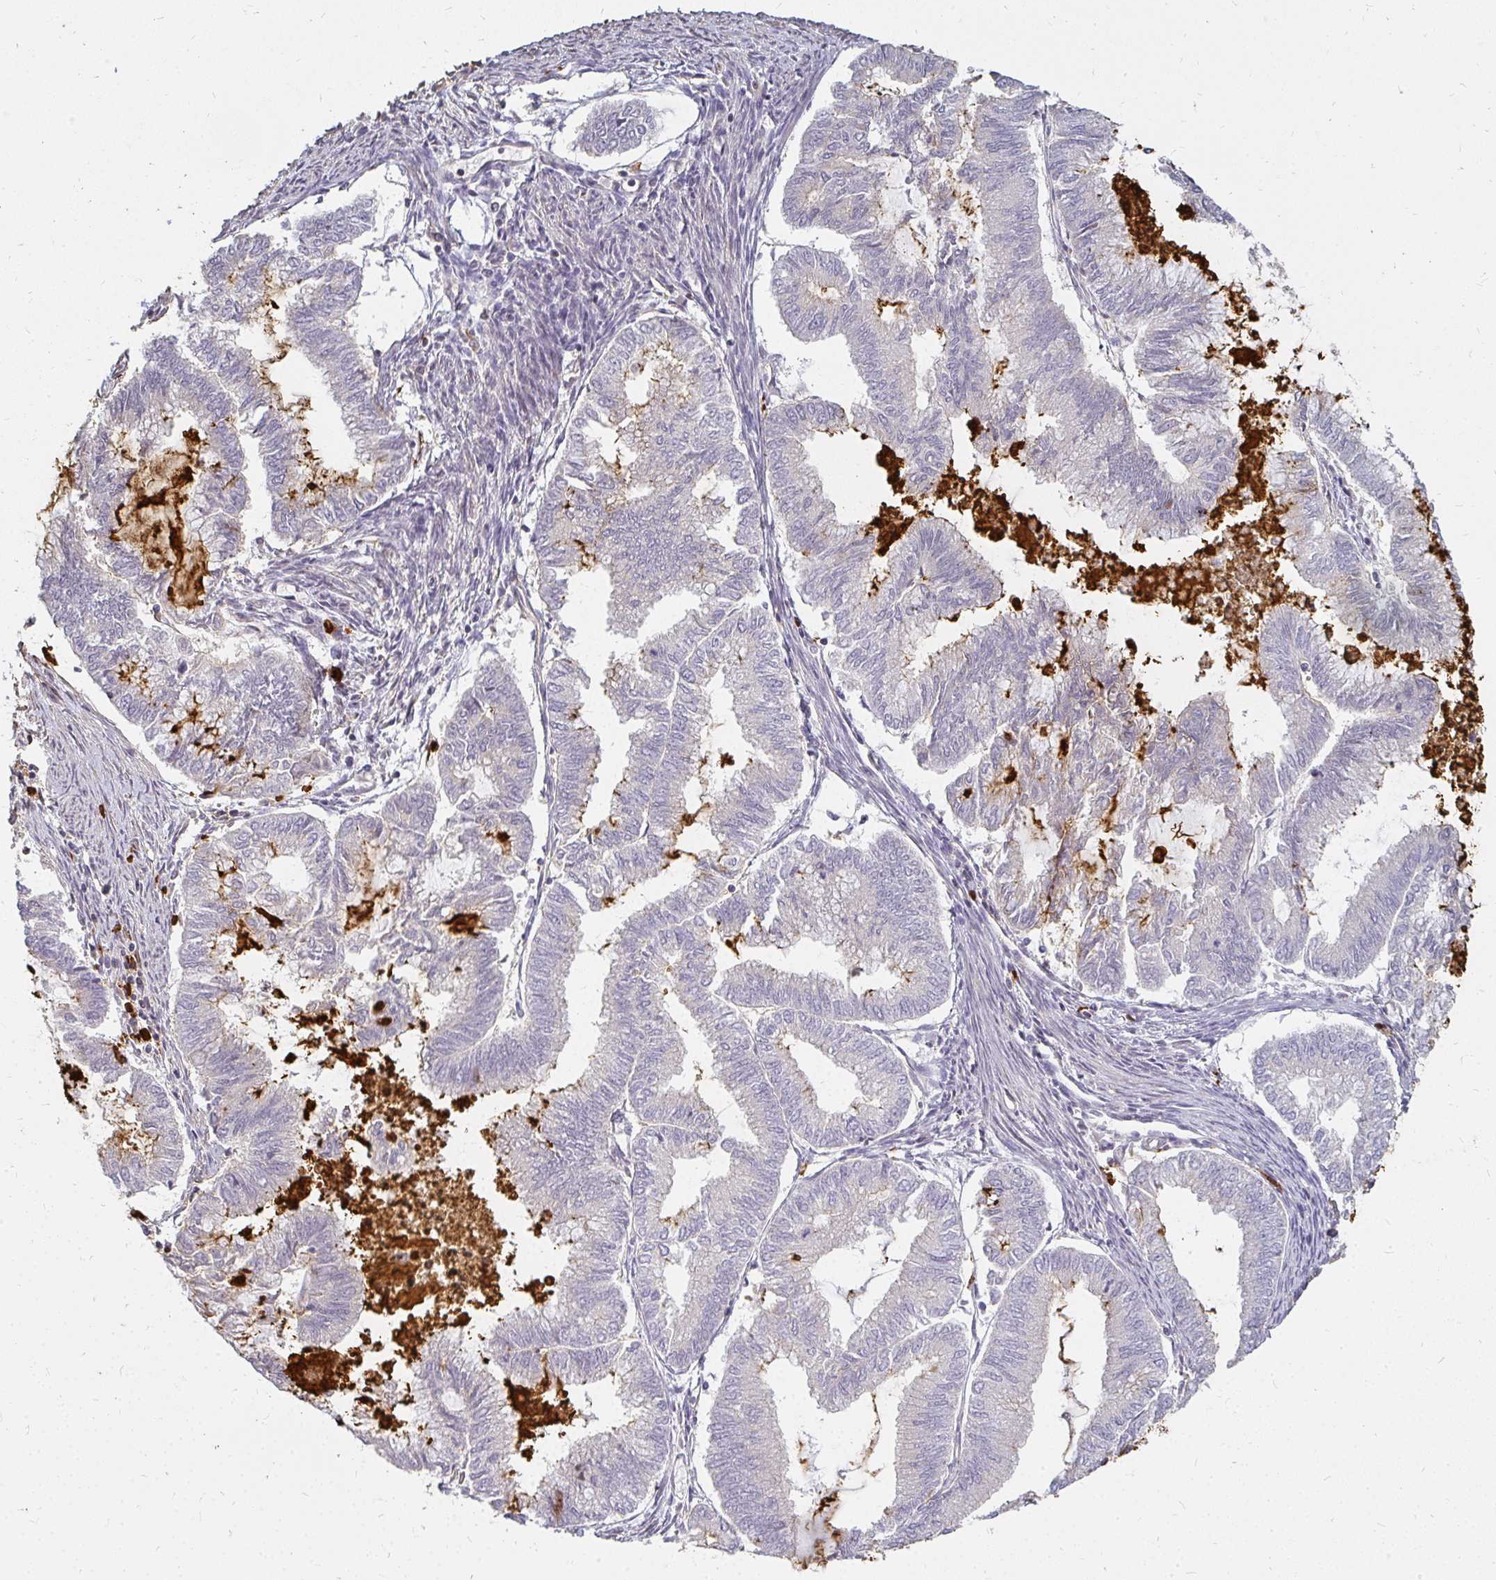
{"staining": {"intensity": "negative", "quantity": "none", "location": "none"}, "tissue": "endometrial cancer", "cell_type": "Tumor cells", "image_type": "cancer", "snomed": [{"axis": "morphology", "description": "Adenocarcinoma, NOS"}, {"axis": "topography", "description": "Endometrium"}], "caption": "Immunohistochemistry (IHC) of human adenocarcinoma (endometrial) reveals no positivity in tumor cells.", "gene": "CNTRL", "patient": {"sex": "female", "age": 79}}